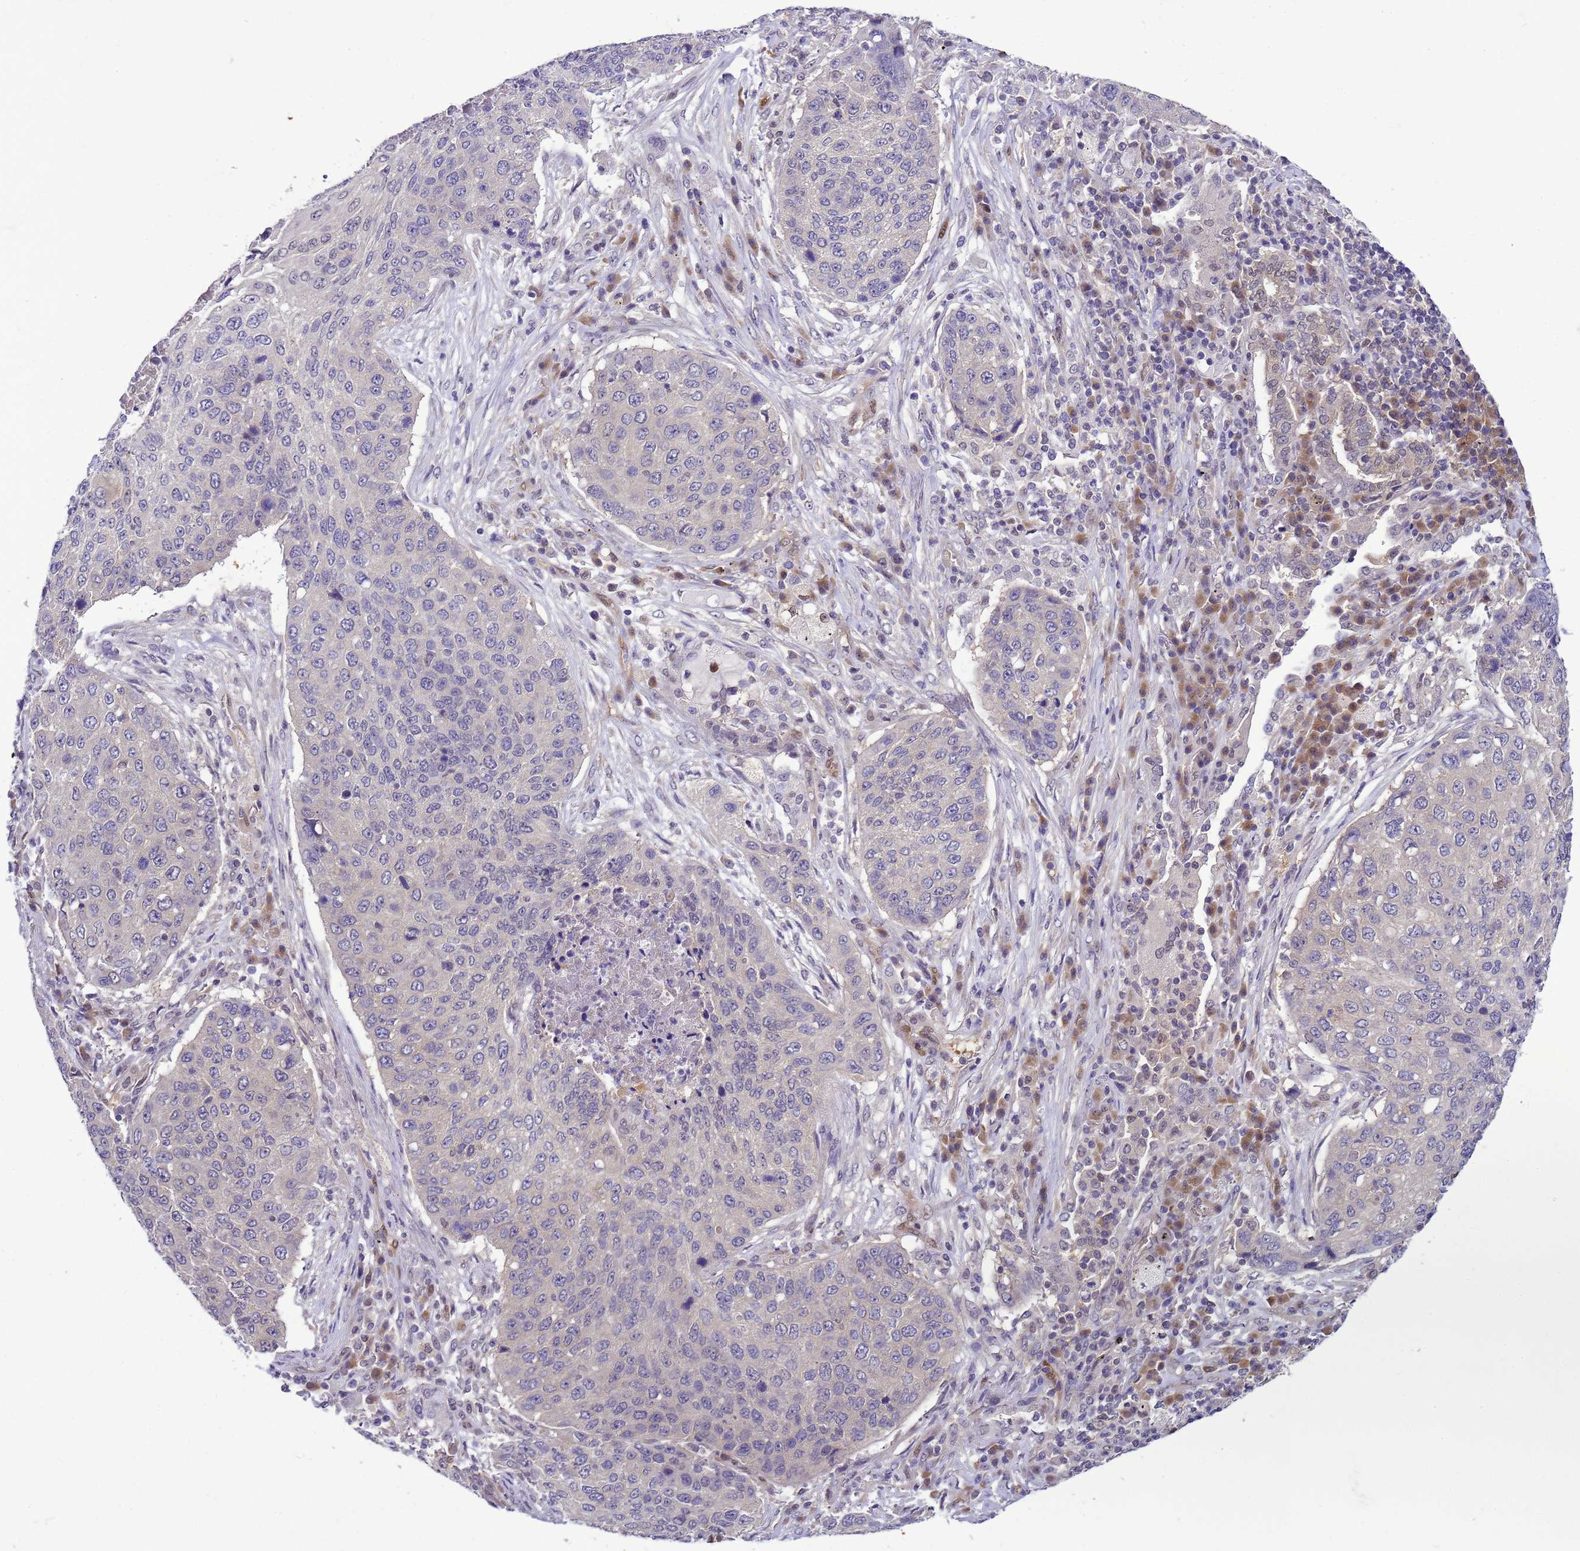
{"staining": {"intensity": "negative", "quantity": "none", "location": "none"}, "tissue": "lung cancer", "cell_type": "Tumor cells", "image_type": "cancer", "snomed": [{"axis": "morphology", "description": "Squamous cell carcinoma, NOS"}, {"axis": "topography", "description": "Lung"}], "caption": "This is an immunohistochemistry image of human lung squamous cell carcinoma. There is no positivity in tumor cells.", "gene": "DDI2", "patient": {"sex": "female", "age": 63}}